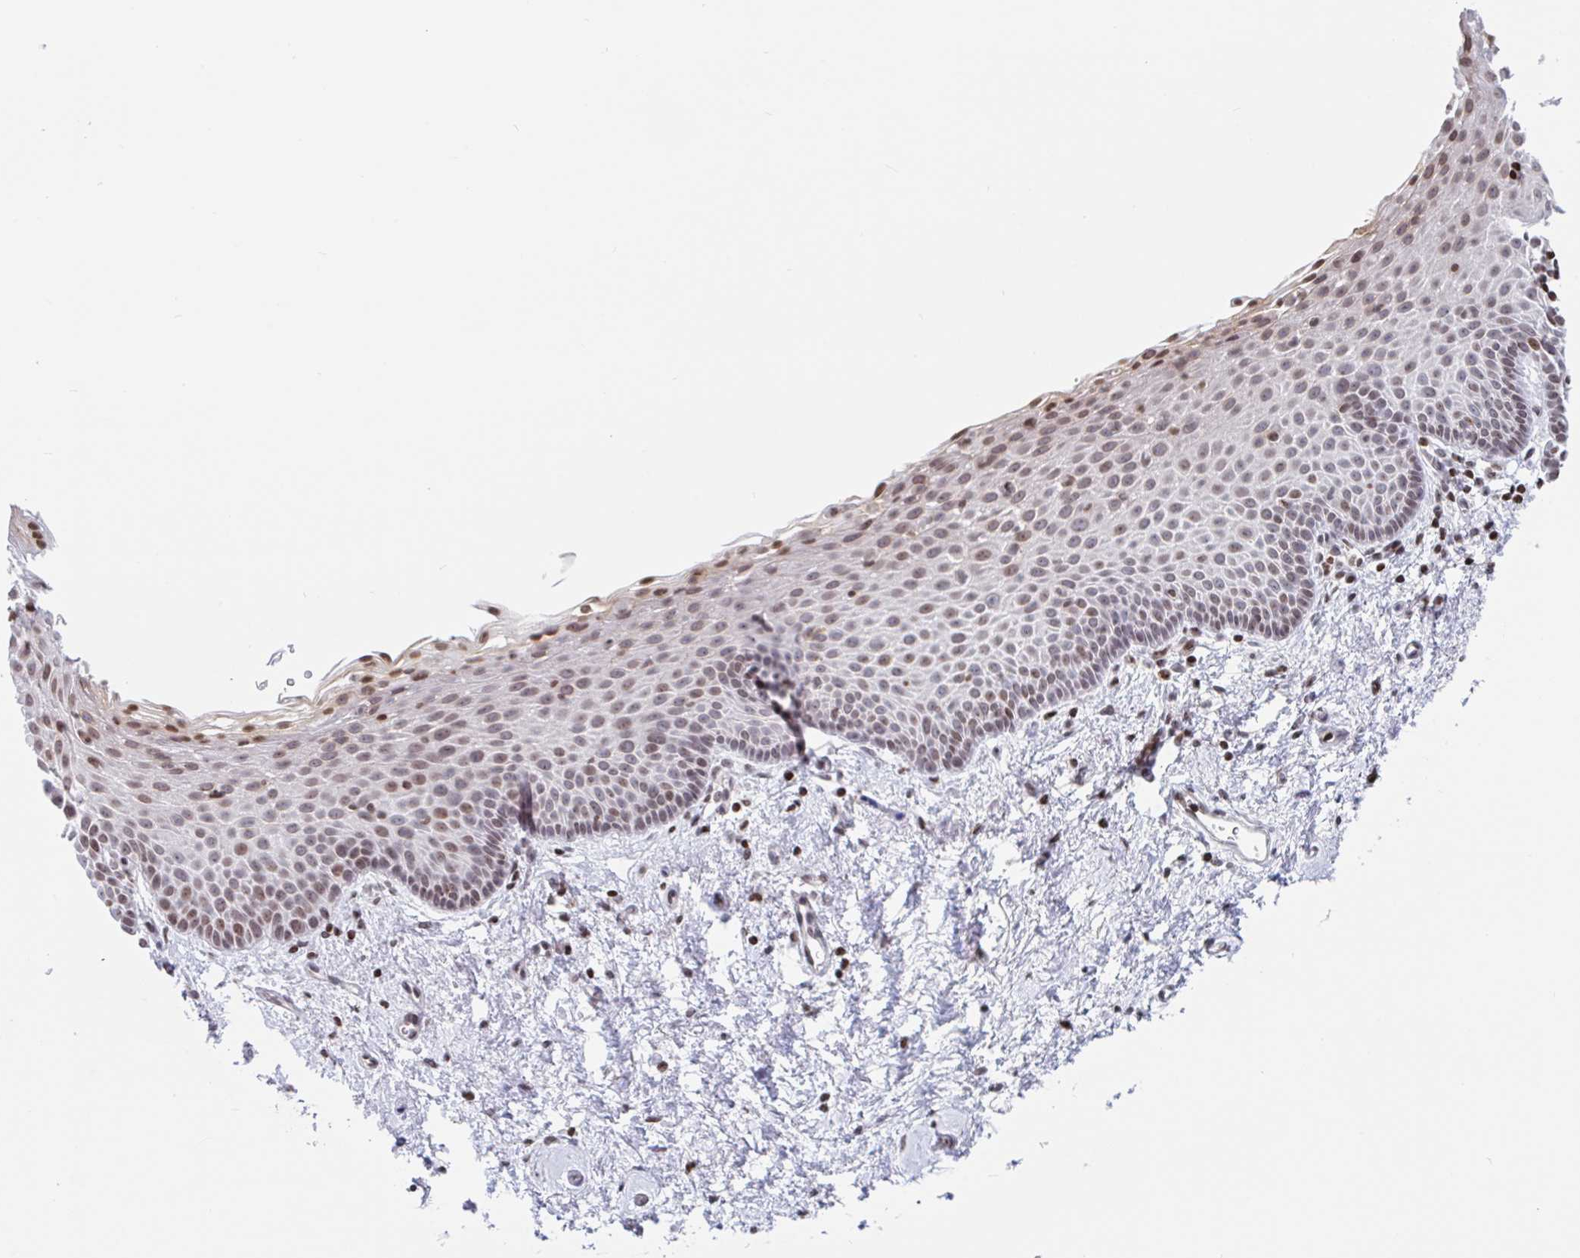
{"staining": {"intensity": "moderate", "quantity": "25%-75%", "location": "nuclear"}, "tissue": "vagina", "cell_type": "Squamous epithelial cells", "image_type": "normal", "snomed": [{"axis": "morphology", "description": "Normal tissue, NOS"}, {"axis": "topography", "description": "Vagina"}], "caption": "Squamous epithelial cells demonstrate medium levels of moderate nuclear expression in approximately 25%-75% of cells in unremarkable vagina. The staining is performed using DAB brown chromogen to label protein expression. The nuclei are counter-stained blue using hematoxylin.", "gene": "NOL6", "patient": {"sex": "female", "age": 61}}